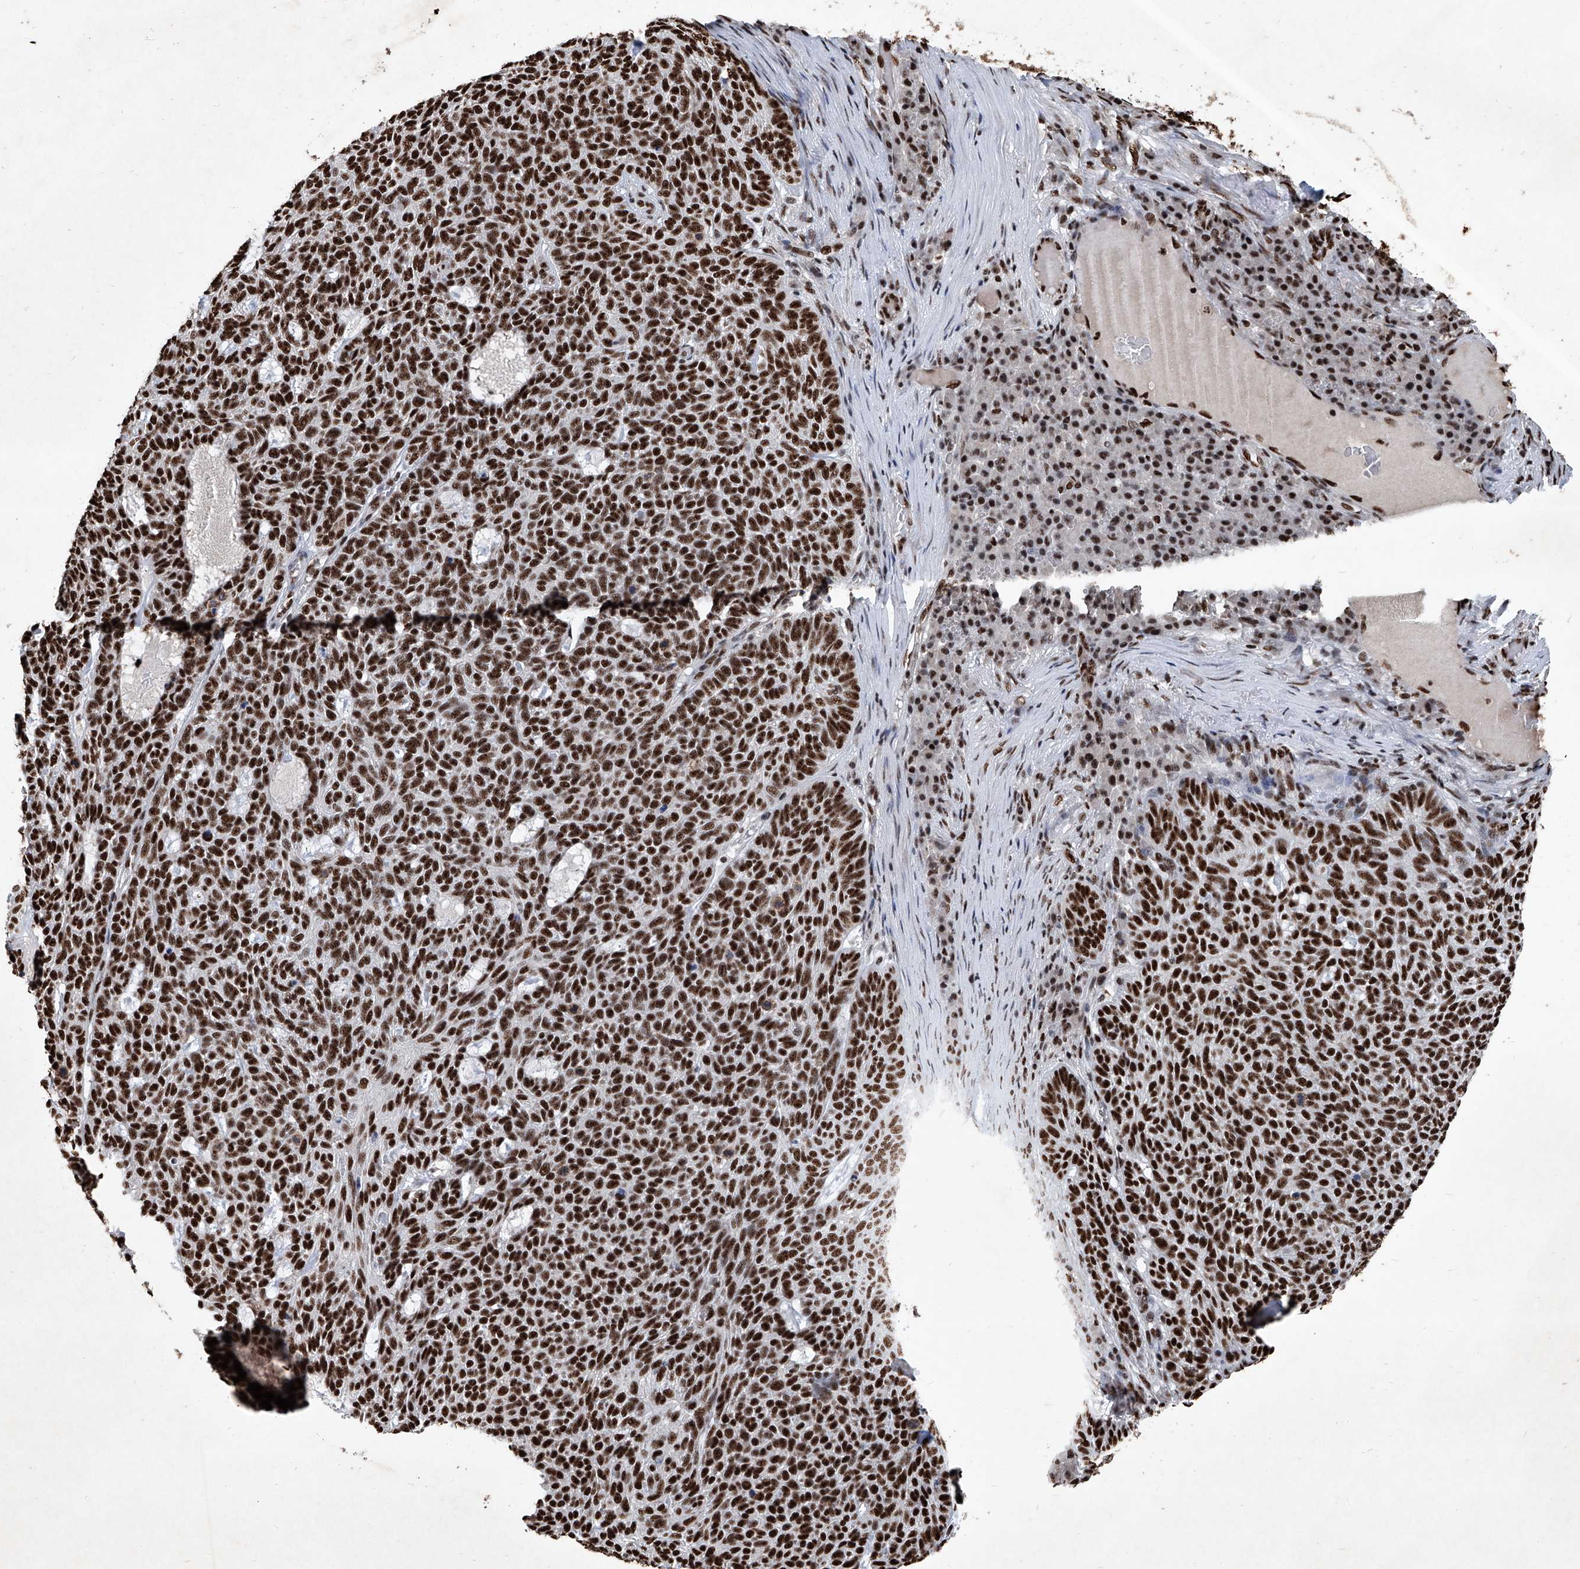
{"staining": {"intensity": "strong", "quantity": ">75%", "location": "nuclear"}, "tissue": "skin cancer", "cell_type": "Tumor cells", "image_type": "cancer", "snomed": [{"axis": "morphology", "description": "Squamous cell carcinoma, NOS"}, {"axis": "topography", "description": "Skin"}], "caption": "About >75% of tumor cells in skin cancer show strong nuclear protein staining as visualized by brown immunohistochemical staining.", "gene": "DDX39B", "patient": {"sex": "female", "age": 90}}